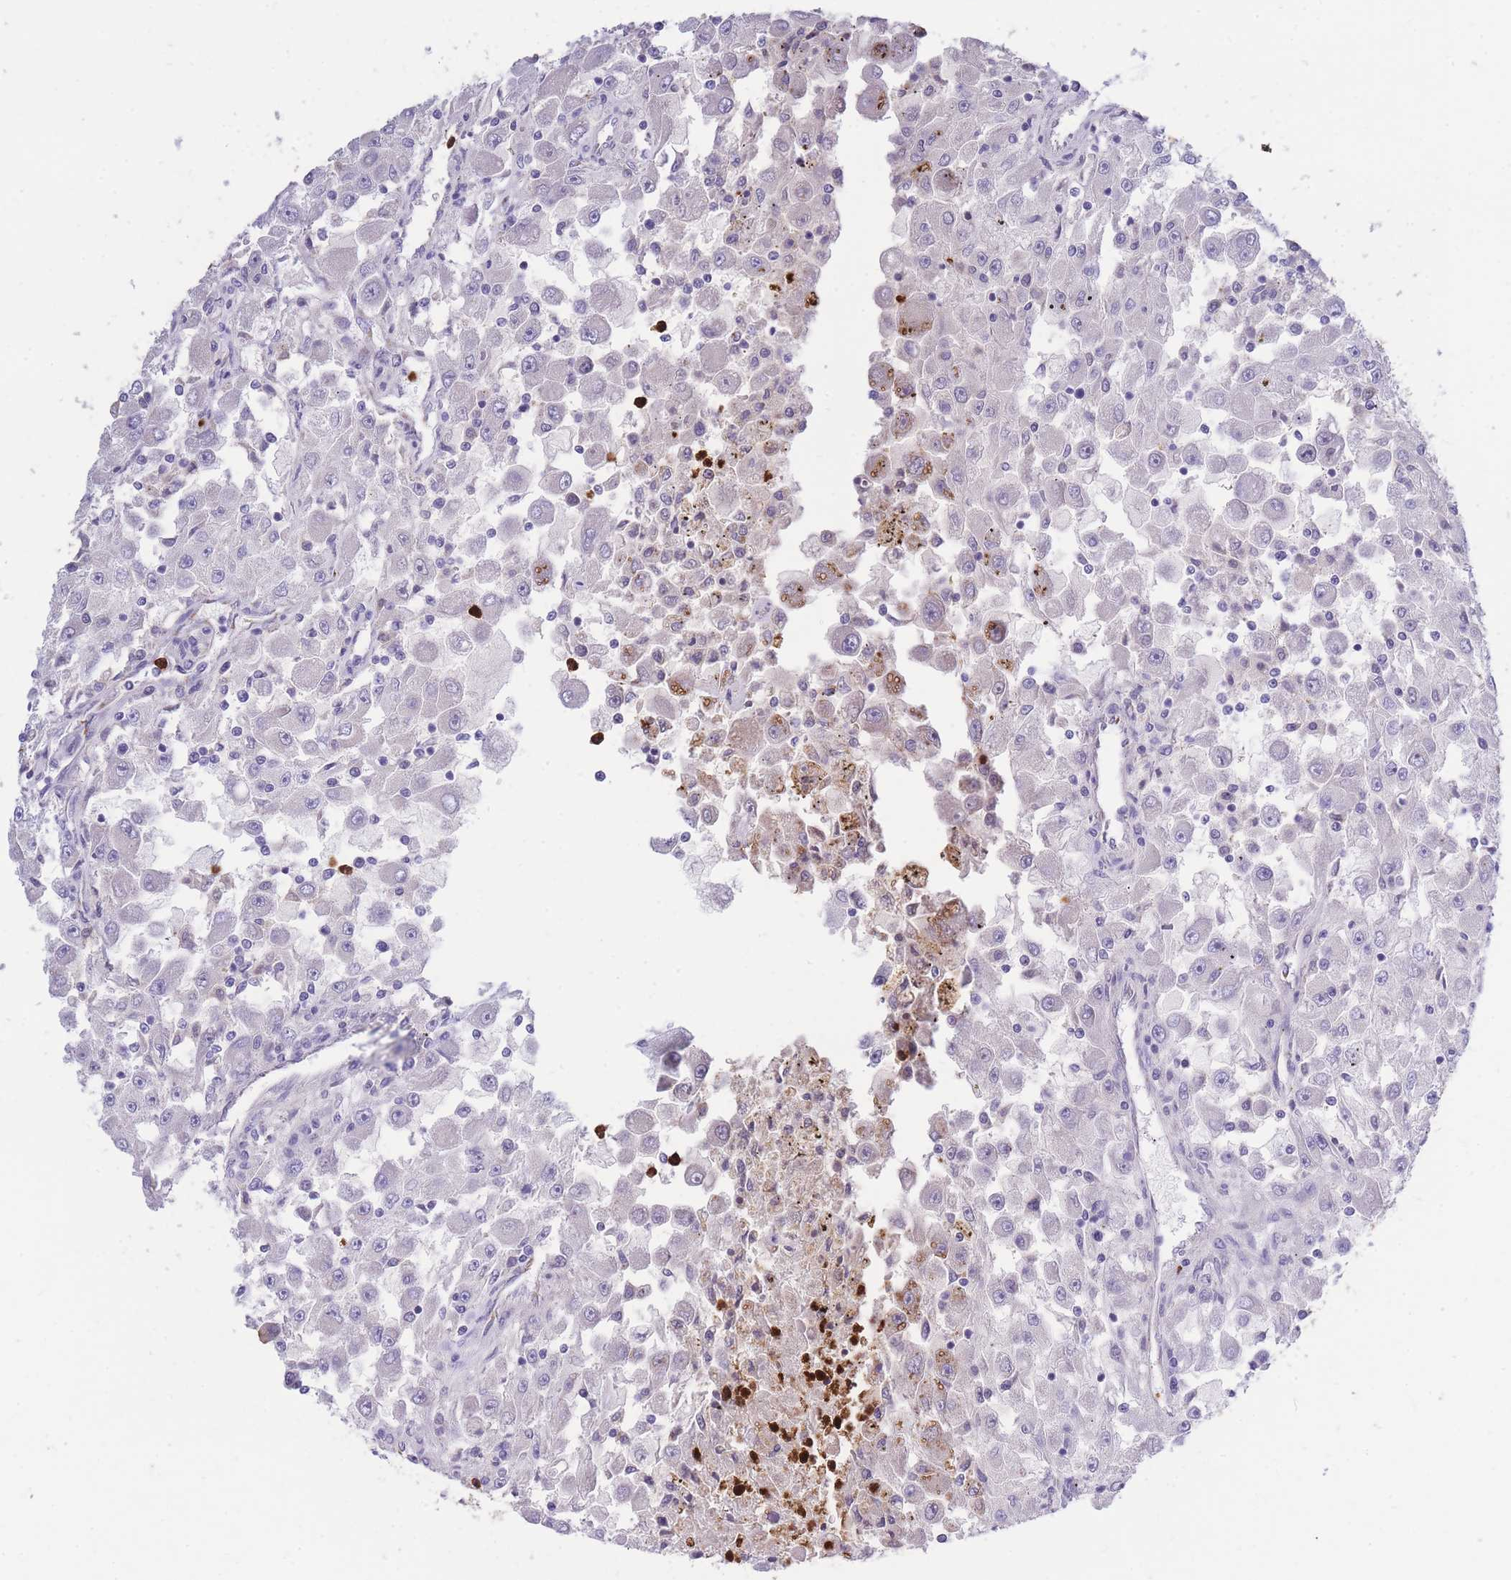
{"staining": {"intensity": "negative", "quantity": "none", "location": "none"}, "tissue": "renal cancer", "cell_type": "Tumor cells", "image_type": "cancer", "snomed": [{"axis": "morphology", "description": "Adenocarcinoma, NOS"}, {"axis": "topography", "description": "Kidney"}], "caption": "The IHC micrograph has no significant staining in tumor cells of renal adenocarcinoma tissue.", "gene": "CENPM", "patient": {"sex": "female", "age": 67}}